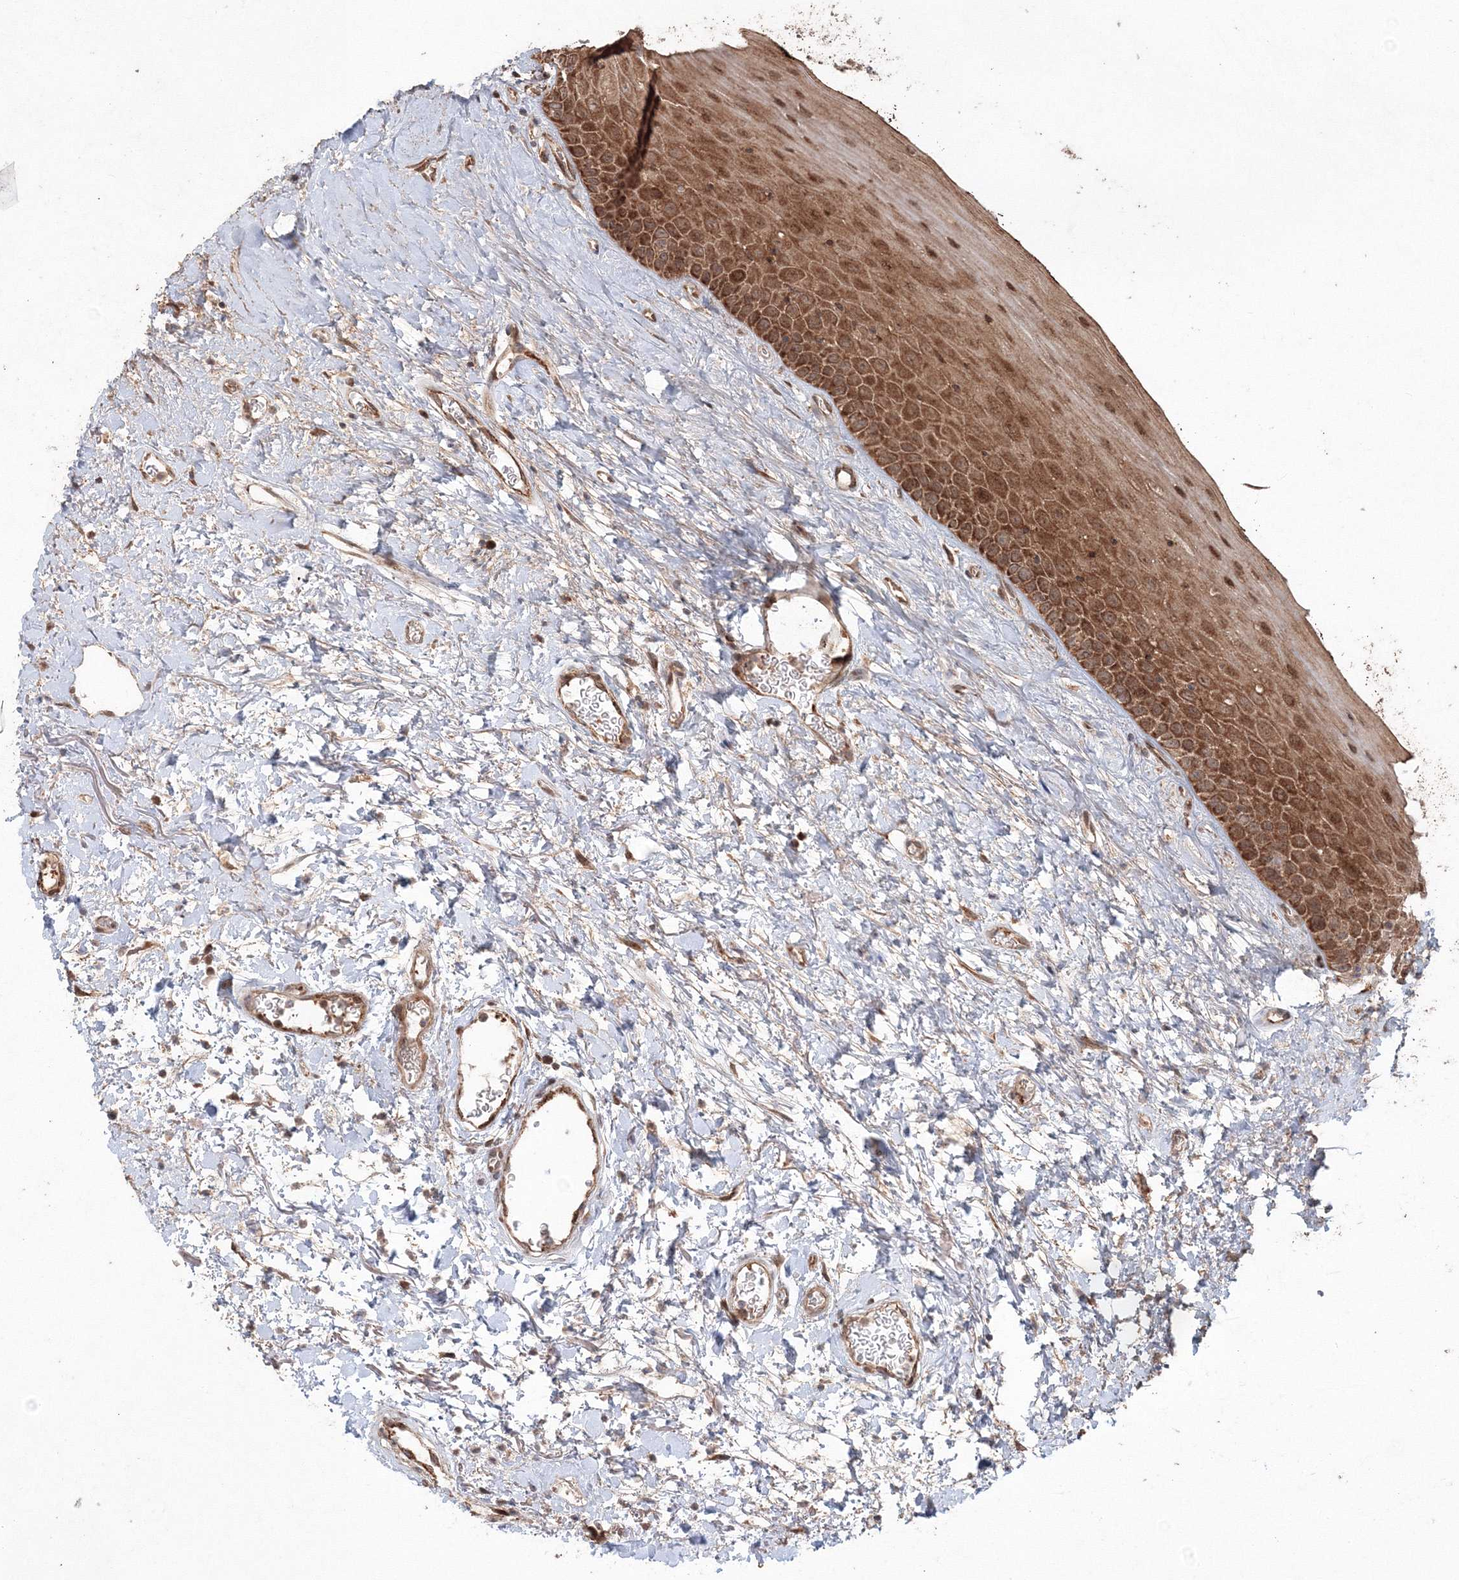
{"staining": {"intensity": "strong", "quantity": ">75%", "location": "cytoplasmic/membranous"}, "tissue": "oral mucosa", "cell_type": "Squamous epithelial cells", "image_type": "normal", "snomed": [{"axis": "morphology", "description": "Normal tissue, NOS"}, {"axis": "topography", "description": "Oral tissue"}], "caption": "Immunohistochemistry (IHC) histopathology image of unremarkable oral mucosa: oral mucosa stained using IHC exhibits high levels of strong protein expression localized specifically in the cytoplasmic/membranous of squamous epithelial cells, appearing as a cytoplasmic/membranous brown color.", "gene": "ANAPC16", "patient": {"sex": "male", "age": 74}}